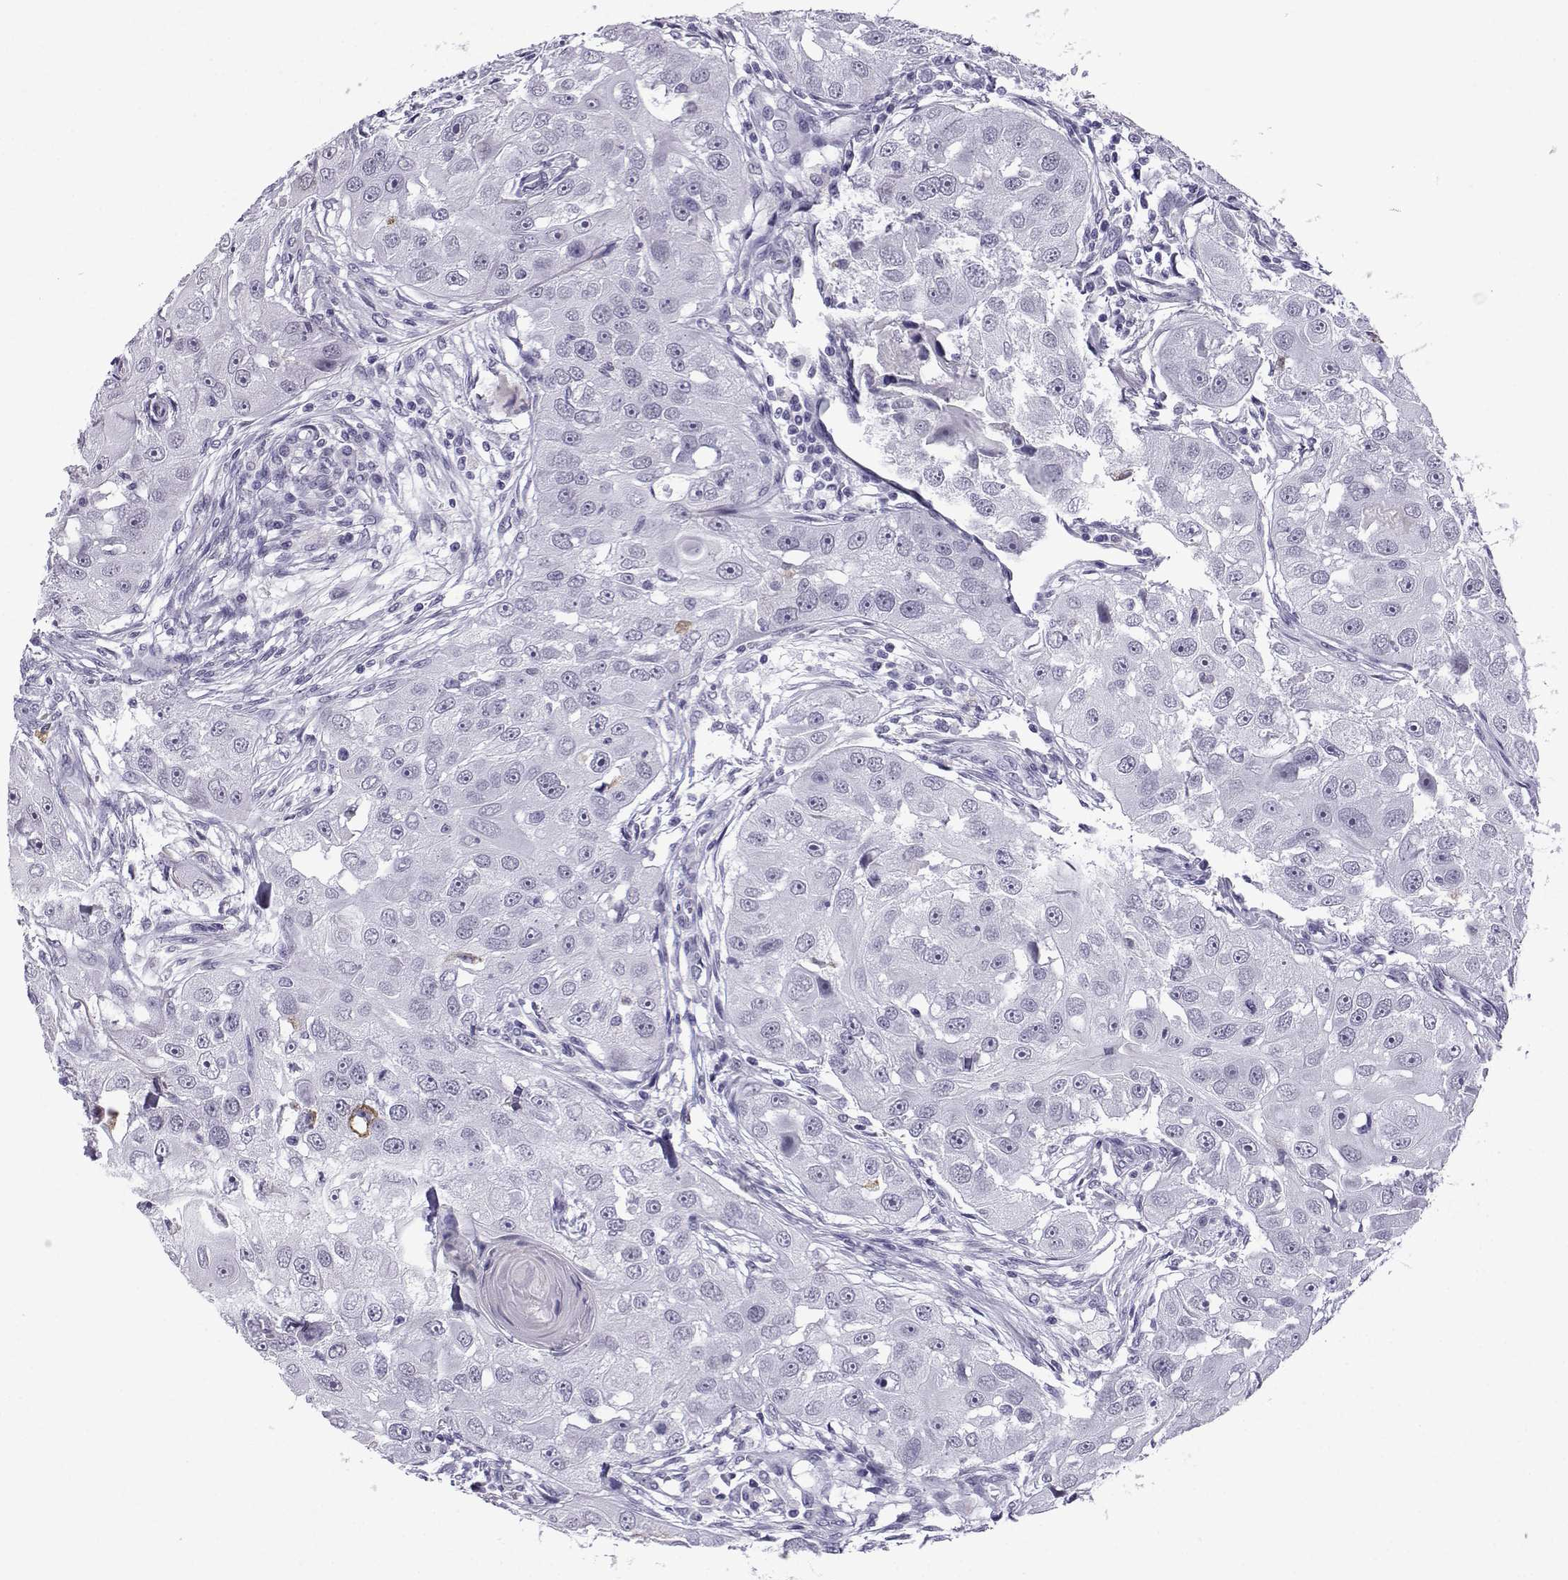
{"staining": {"intensity": "negative", "quantity": "none", "location": "none"}, "tissue": "head and neck cancer", "cell_type": "Tumor cells", "image_type": "cancer", "snomed": [{"axis": "morphology", "description": "Squamous cell carcinoma, NOS"}, {"axis": "topography", "description": "Head-Neck"}], "caption": "The histopathology image demonstrates no staining of tumor cells in head and neck cancer.", "gene": "MRGBP", "patient": {"sex": "male", "age": 51}}